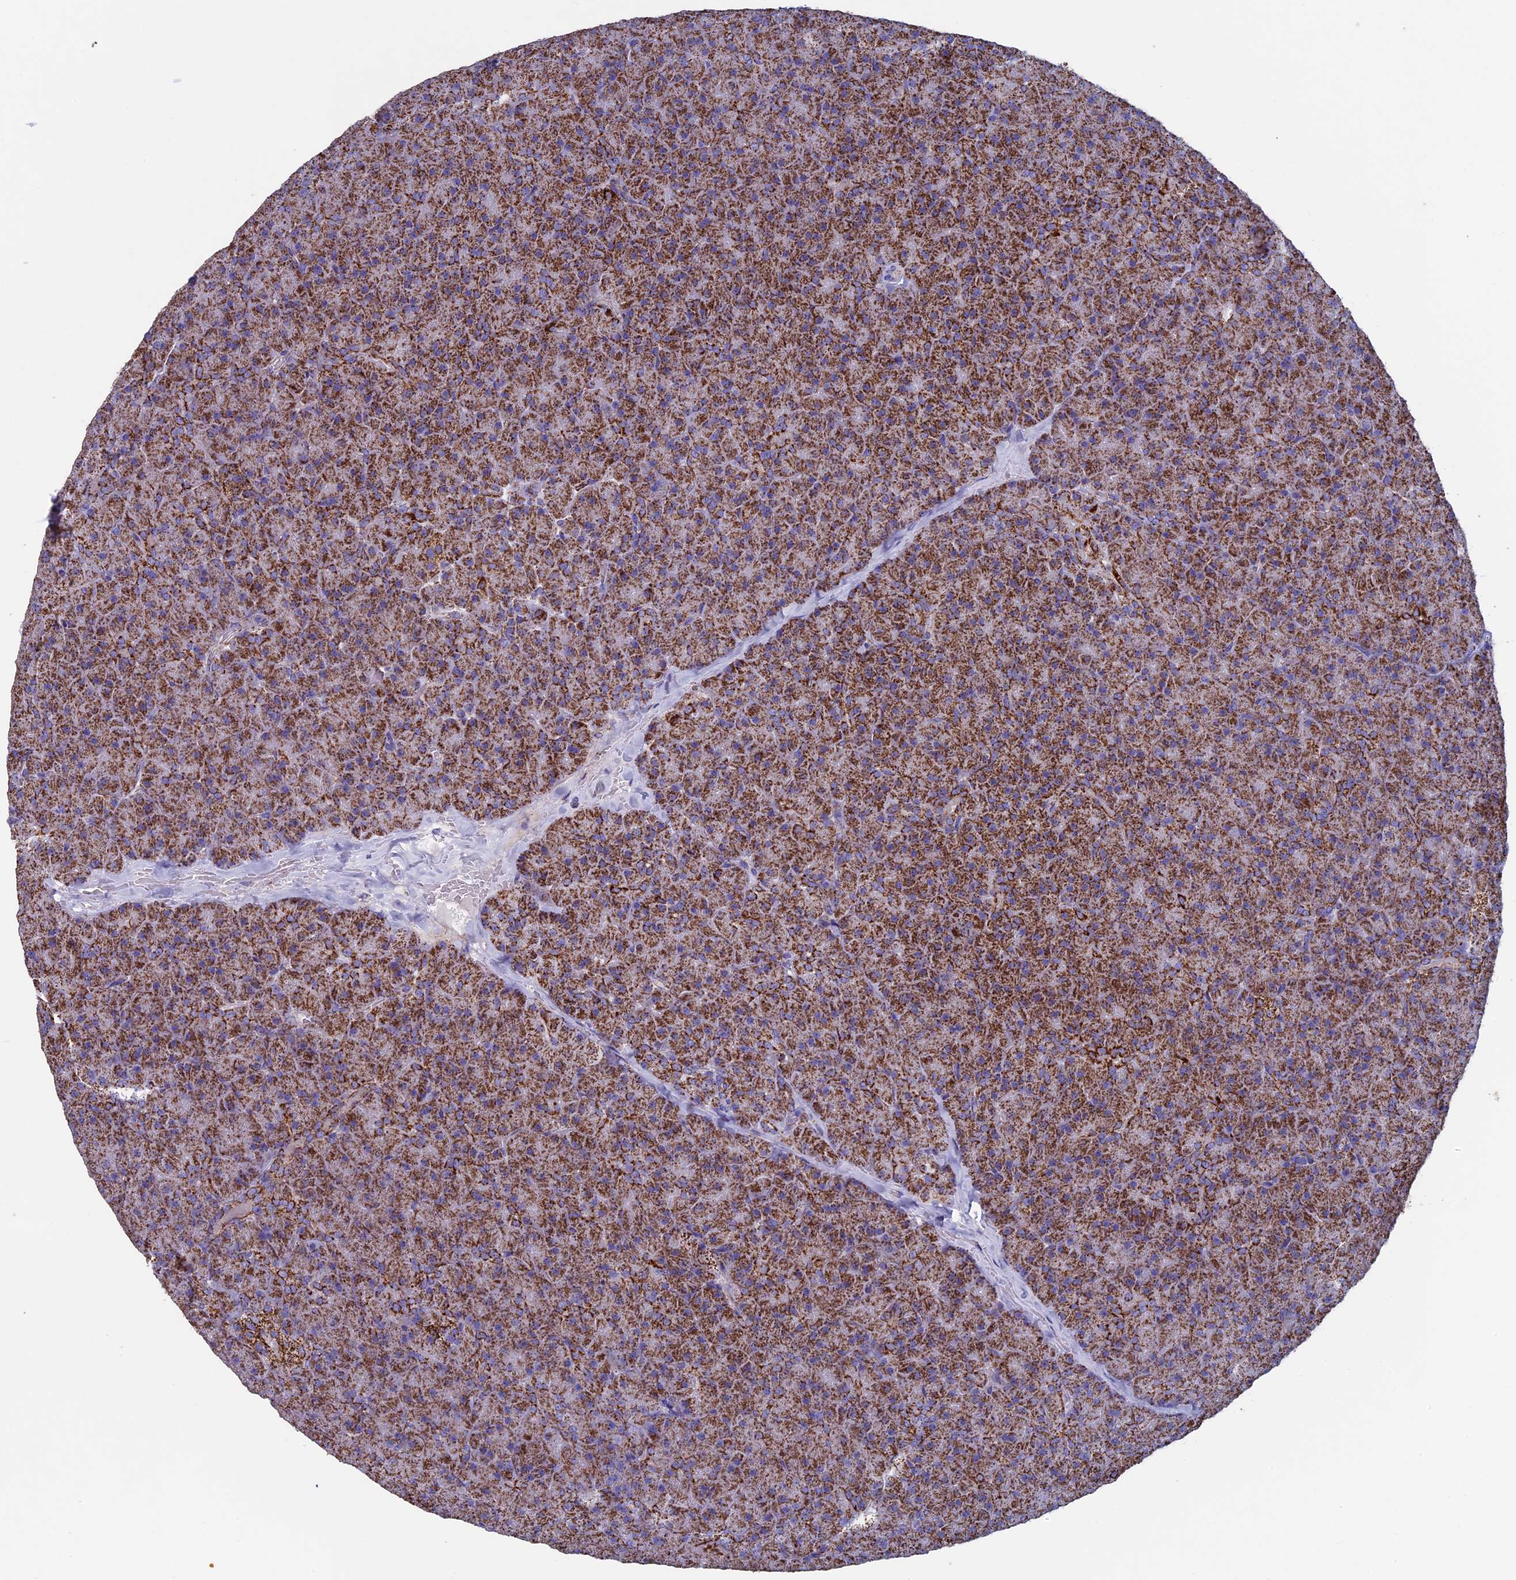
{"staining": {"intensity": "strong", "quantity": ">75%", "location": "cytoplasmic/membranous"}, "tissue": "pancreas", "cell_type": "Exocrine glandular cells", "image_type": "normal", "snomed": [{"axis": "morphology", "description": "Normal tissue, NOS"}, {"axis": "topography", "description": "Pancreas"}], "caption": "Strong cytoplasmic/membranous protein staining is identified in approximately >75% of exocrine glandular cells in pancreas. (DAB IHC with brightfield microscopy, high magnification).", "gene": "UQCRFS1", "patient": {"sex": "male", "age": 36}}